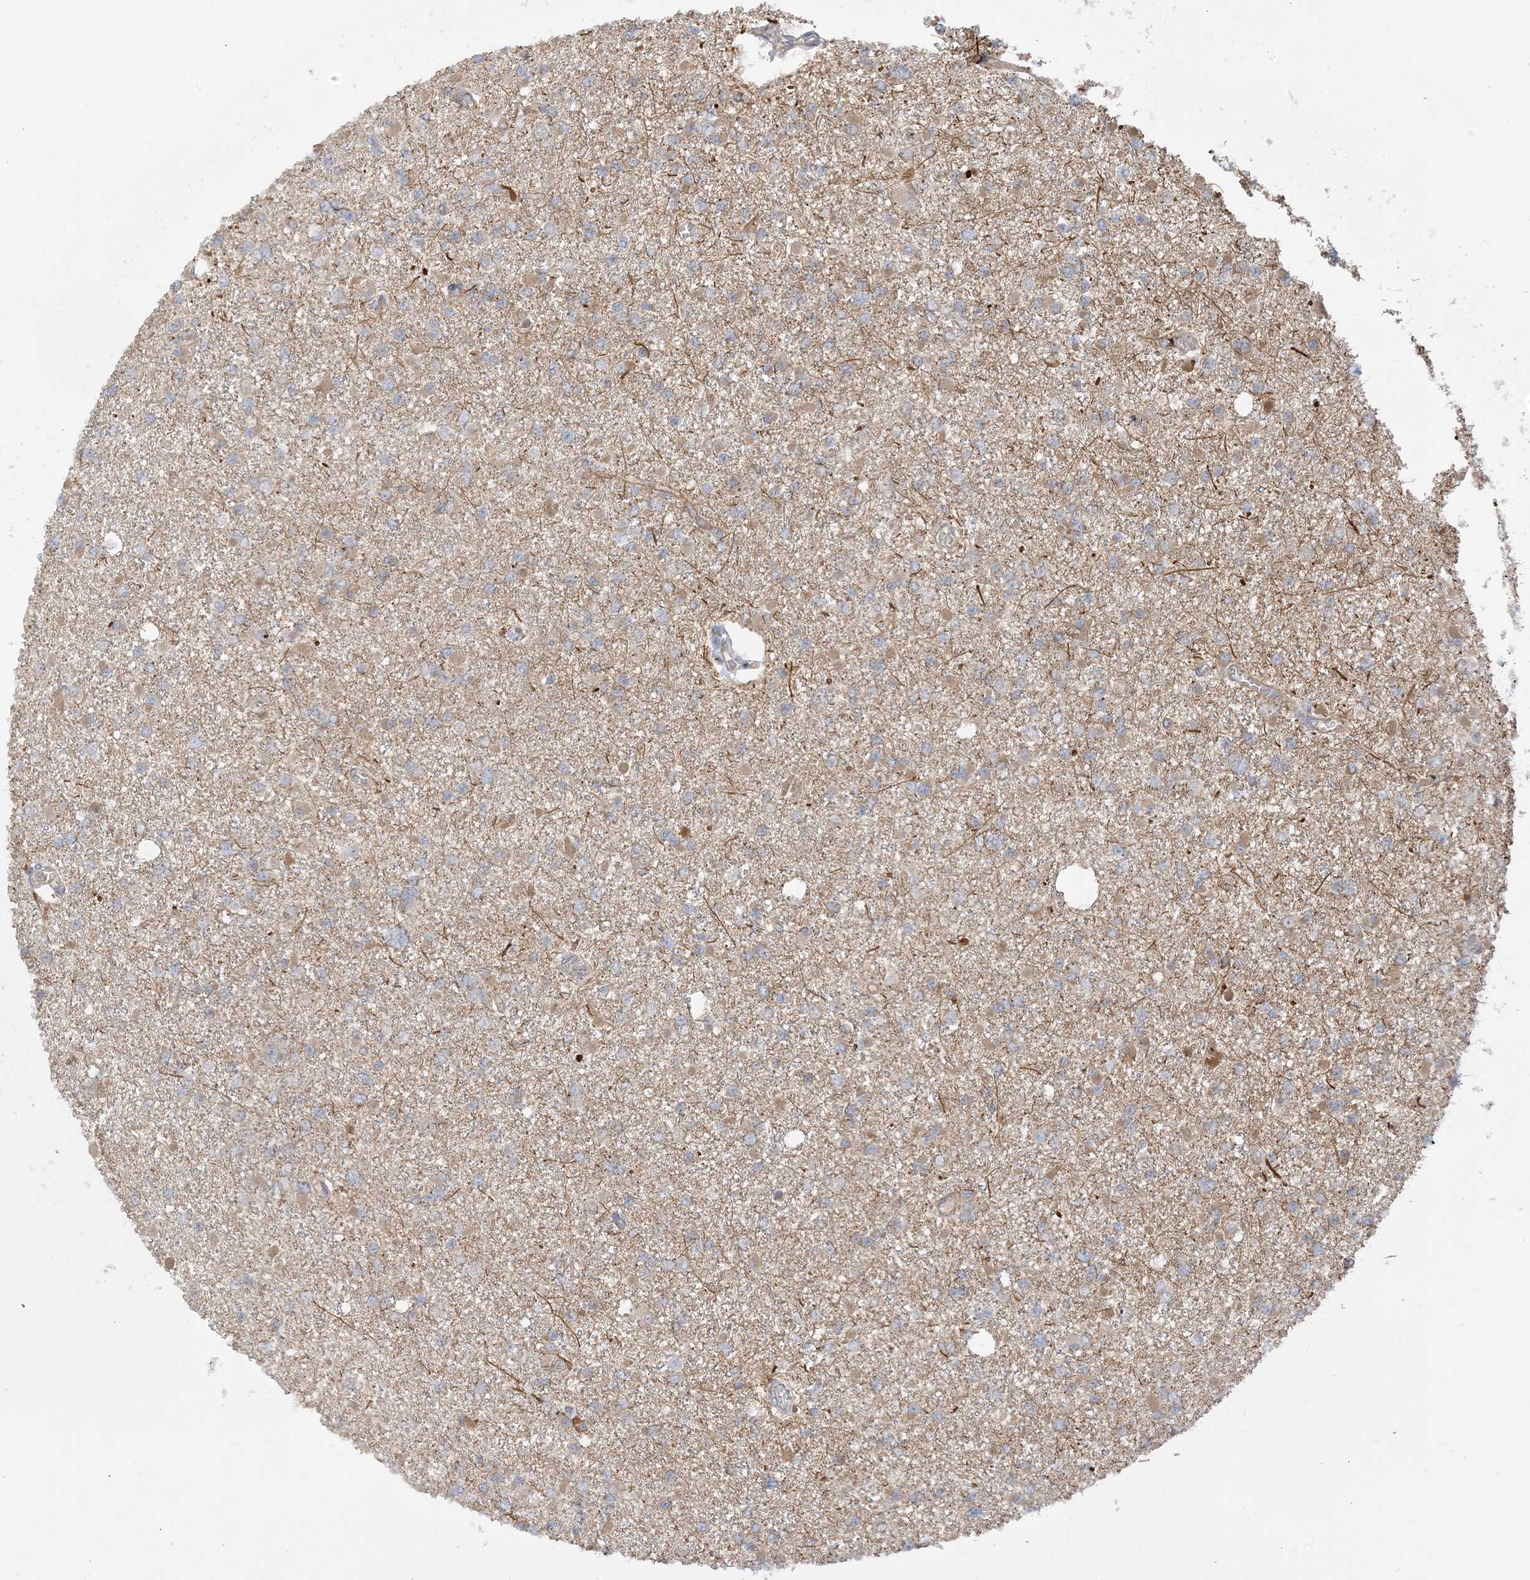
{"staining": {"intensity": "negative", "quantity": "none", "location": "none"}, "tissue": "glioma", "cell_type": "Tumor cells", "image_type": "cancer", "snomed": [{"axis": "morphology", "description": "Glioma, malignant, Low grade"}, {"axis": "topography", "description": "Brain"}], "caption": "The immunohistochemistry micrograph has no significant expression in tumor cells of glioma tissue.", "gene": "WDR26", "patient": {"sex": "female", "age": 22}}